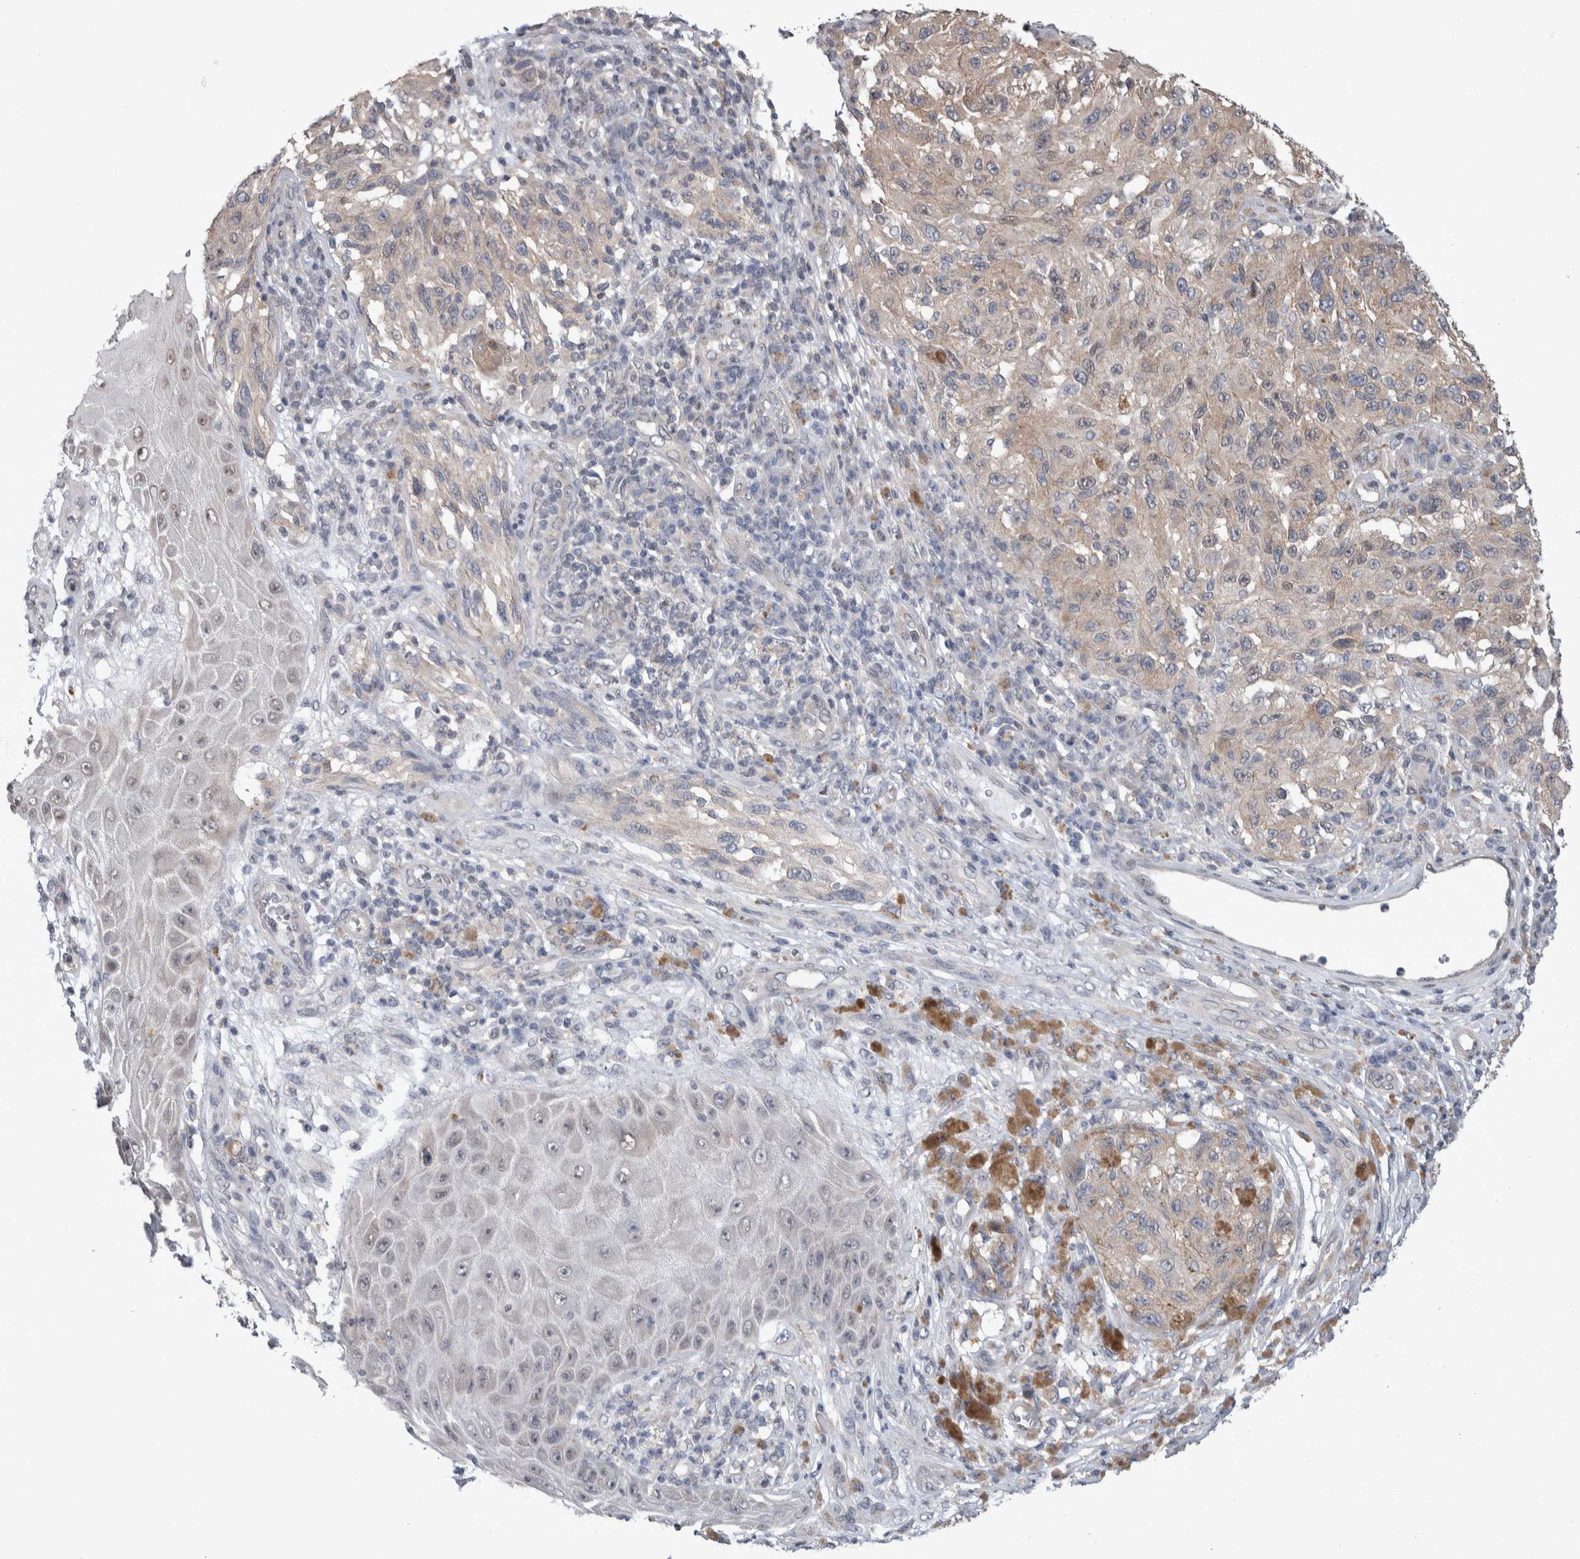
{"staining": {"intensity": "weak", "quantity": ">75%", "location": "cytoplasmic/membranous"}, "tissue": "melanoma", "cell_type": "Tumor cells", "image_type": "cancer", "snomed": [{"axis": "morphology", "description": "Malignant melanoma, NOS"}, {"axis": "topography", "description": "Skin"}], "caption": "Immunohistochemical staining of melanoma reveals low levels of weak cytoplasmic/membranous protein positivity in about >75% of tumor cells.", "gene": "TAX1BP1", "patient": {"sex": "female", "age": 73}}